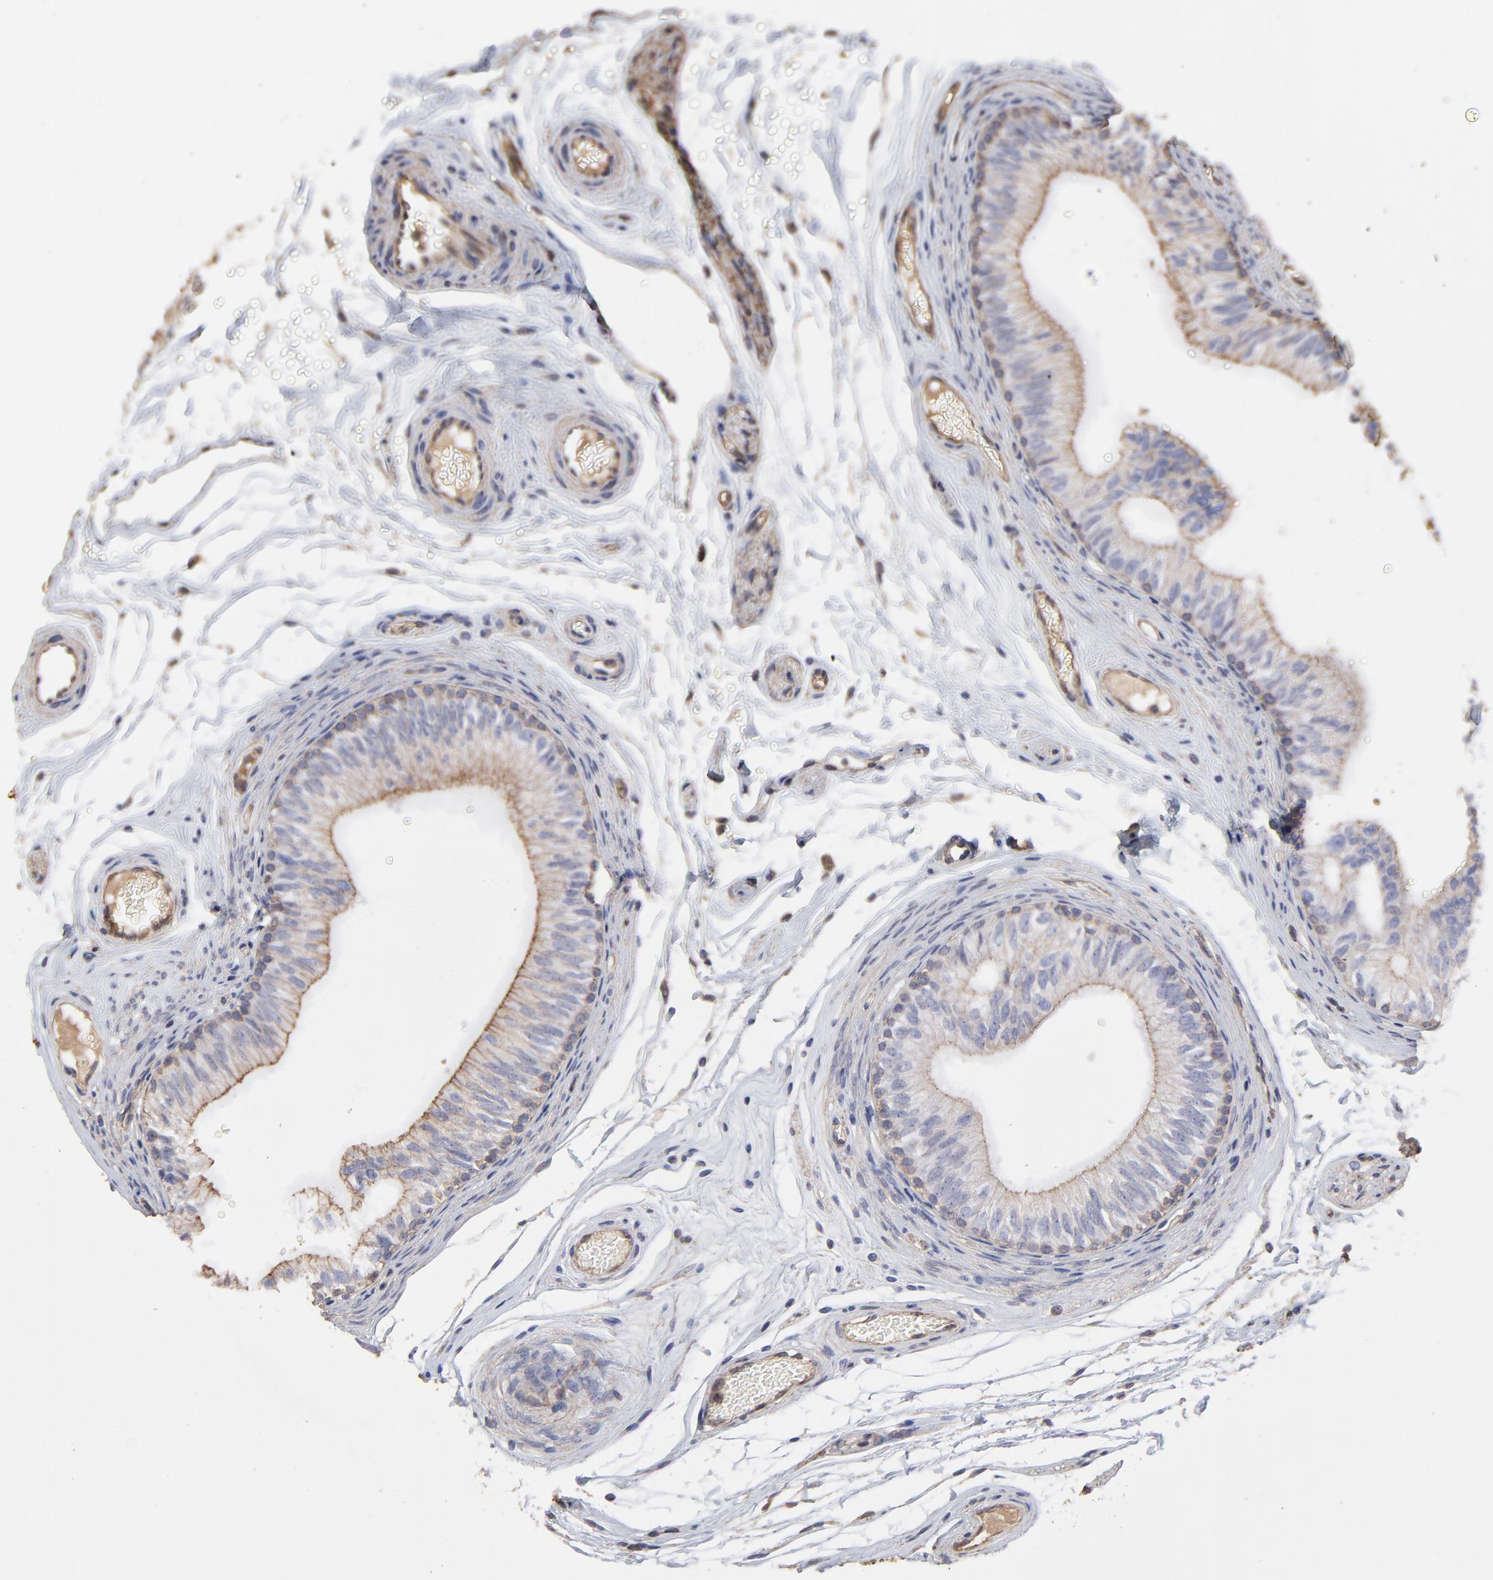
{"staining": {"intensity": "moderate", "quantity": ">75%", "location": "cytoplasmic/membranous"}, "tissue": "epididymis", "cell_type": "Glandular cells", "image_type": "normal", "snomed": [{"axis": "morphology", "description": "Normal tissue, NOS"}, {"axis": "topography", "description": "Testis"}, {"axis": "topography", "description": "Epididymis"}], "caption": "A brown stain shows moderate cytoplasmic/membranous positivity of a protein in glandular cells of unremarkable epididymis. Using DAB (brown) and hematoxylin (blue) stains, captured at high magnification using brightfield microscopy.", "gene": "LRCH2", "patient": {"sex": "male", "age": 36}}